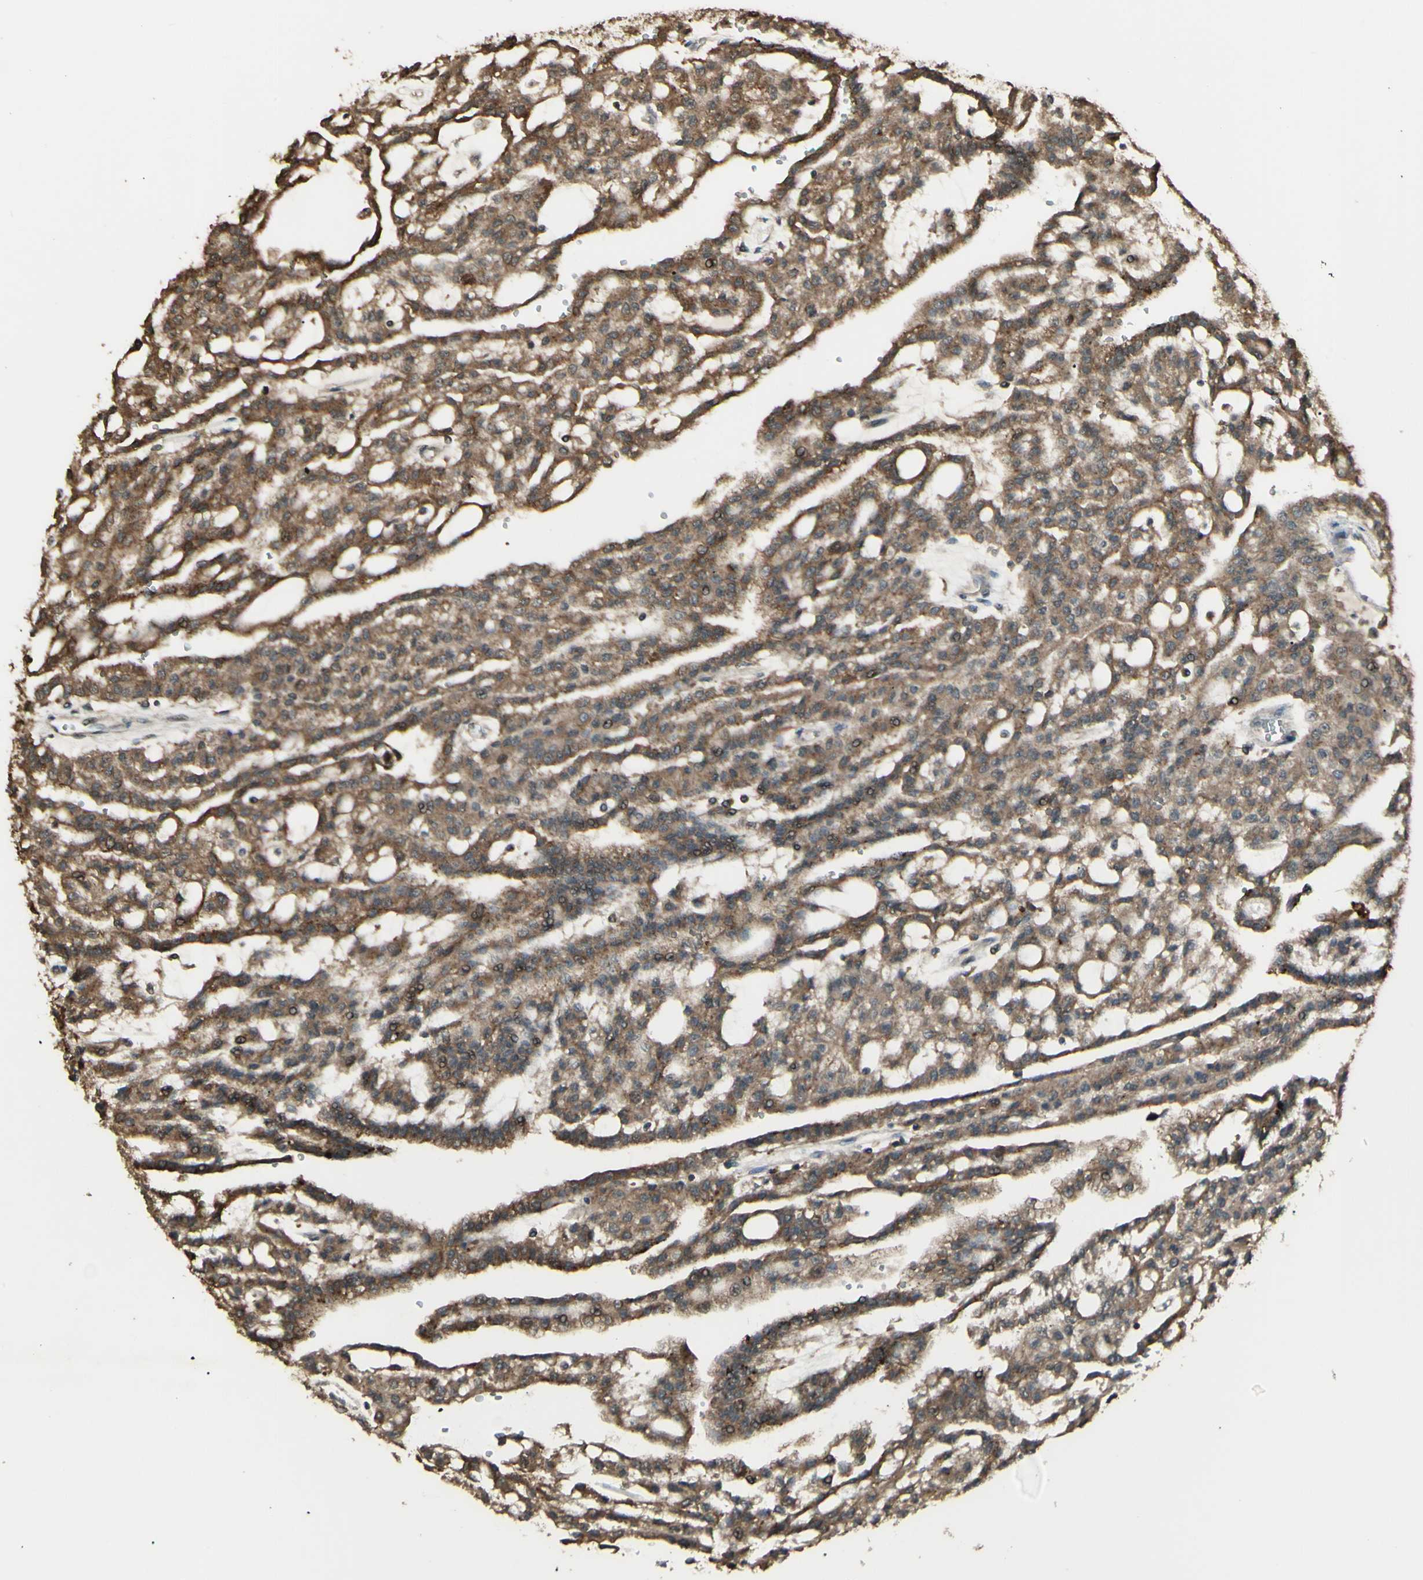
{"staining": {"intensity": "moderate", "quantity": ">75%", "location": "cytoplasmic/membranous"}, "tissue": "renal cancer", "cell_type": "Tumor cells", "image_type": "cancer", "snomed": [{"axis": "morphology", "description": "Adenocarcinoma, NOS"}, {"axis": "topography", "description": "Kidney"}], "caption": "Moderate cytoplasmic/membranous protein expression is present in about >75% of tumor cells in renal adenocarcinoma.", "gene": "GNAS", "patient": {"sex": "male", "age": 63}}